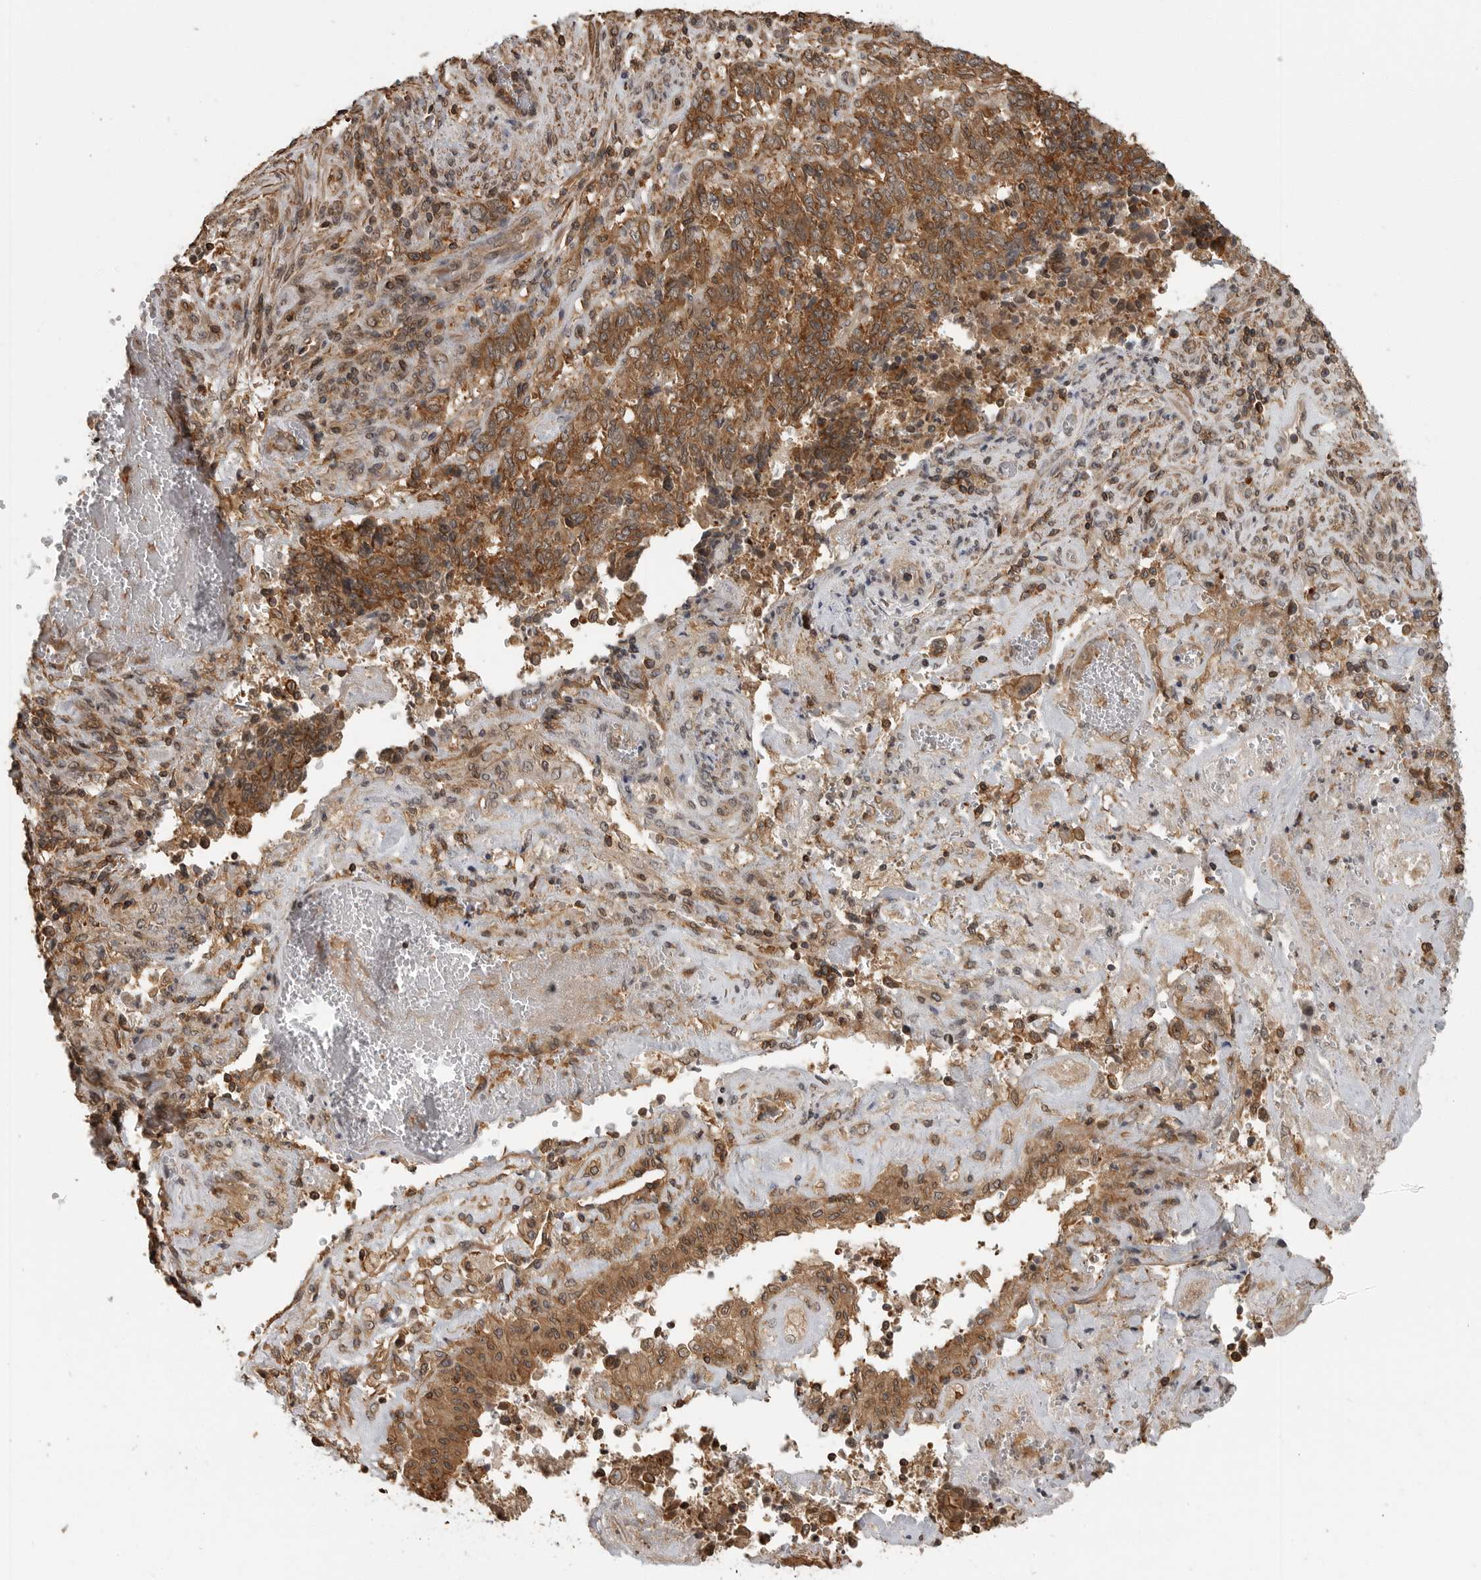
{"staining": {"intensity": "strong", "quantity": ">75%", "location": "cytoplasmic/membranous,nuclear"}, "tissue": "endometrial cancer", "cell_type": "Tumor cells", "image_type": "cancer", "snomed": [{"axis": "morphology", "description": "Adenocarcinoma, NOS"}, {"axis": "topography", "description": "Endometrium"}], "caption": "This is an image of immunohistochemistry staining of adenocarcinoma (endometrial), which shows strong staining in the cytoplasmic/membranous and nuclear of tumor cells.", "gene": "ERN1", "patient": {"sex": "female", "age": 80}}